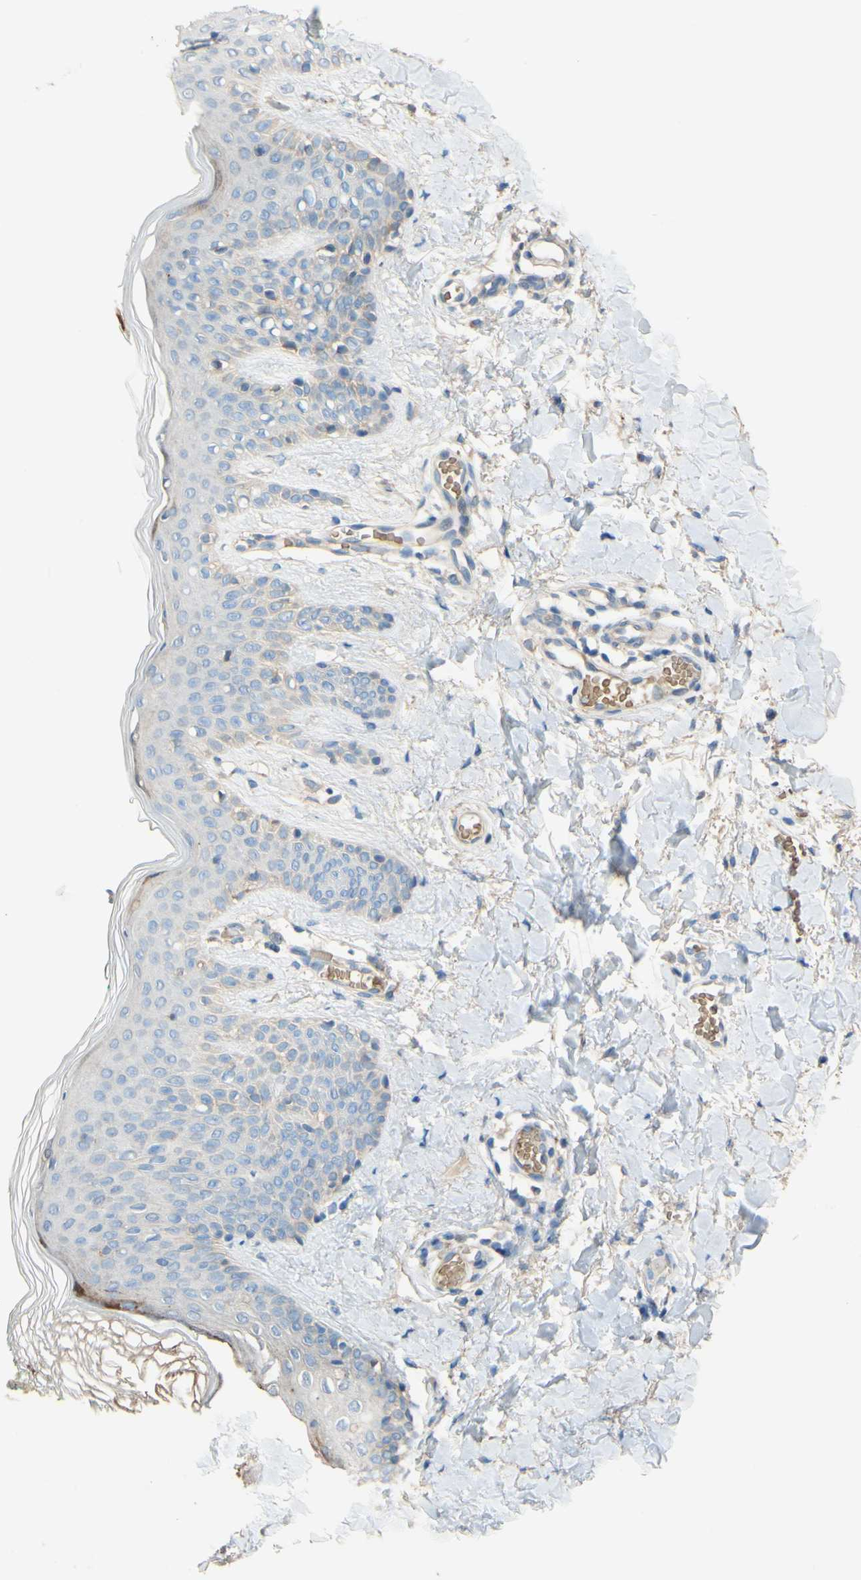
{"staining": {"intensity": "weak", "quantity": "<25%", "location": "cytoplasmic/membranous"}, "tissue": "skin", "cell_type": "Fibroblasts", "image_type": "normal", "snomed": [{"axis": "morphology", "description": "Normal tissue, NOS"}, {"axis": "topography", "description": "Skin"}], "caption": "Immunohistochemical staining of unremarkable skin exhibits no significant expression in fibroblasts. (Stains: DAB IHC with hematoxylin counter stain, Microscopy: brightfield microscopy at high magnification).", "gene": "DKK3", "patient": {"sex": "male", "age": 16}}